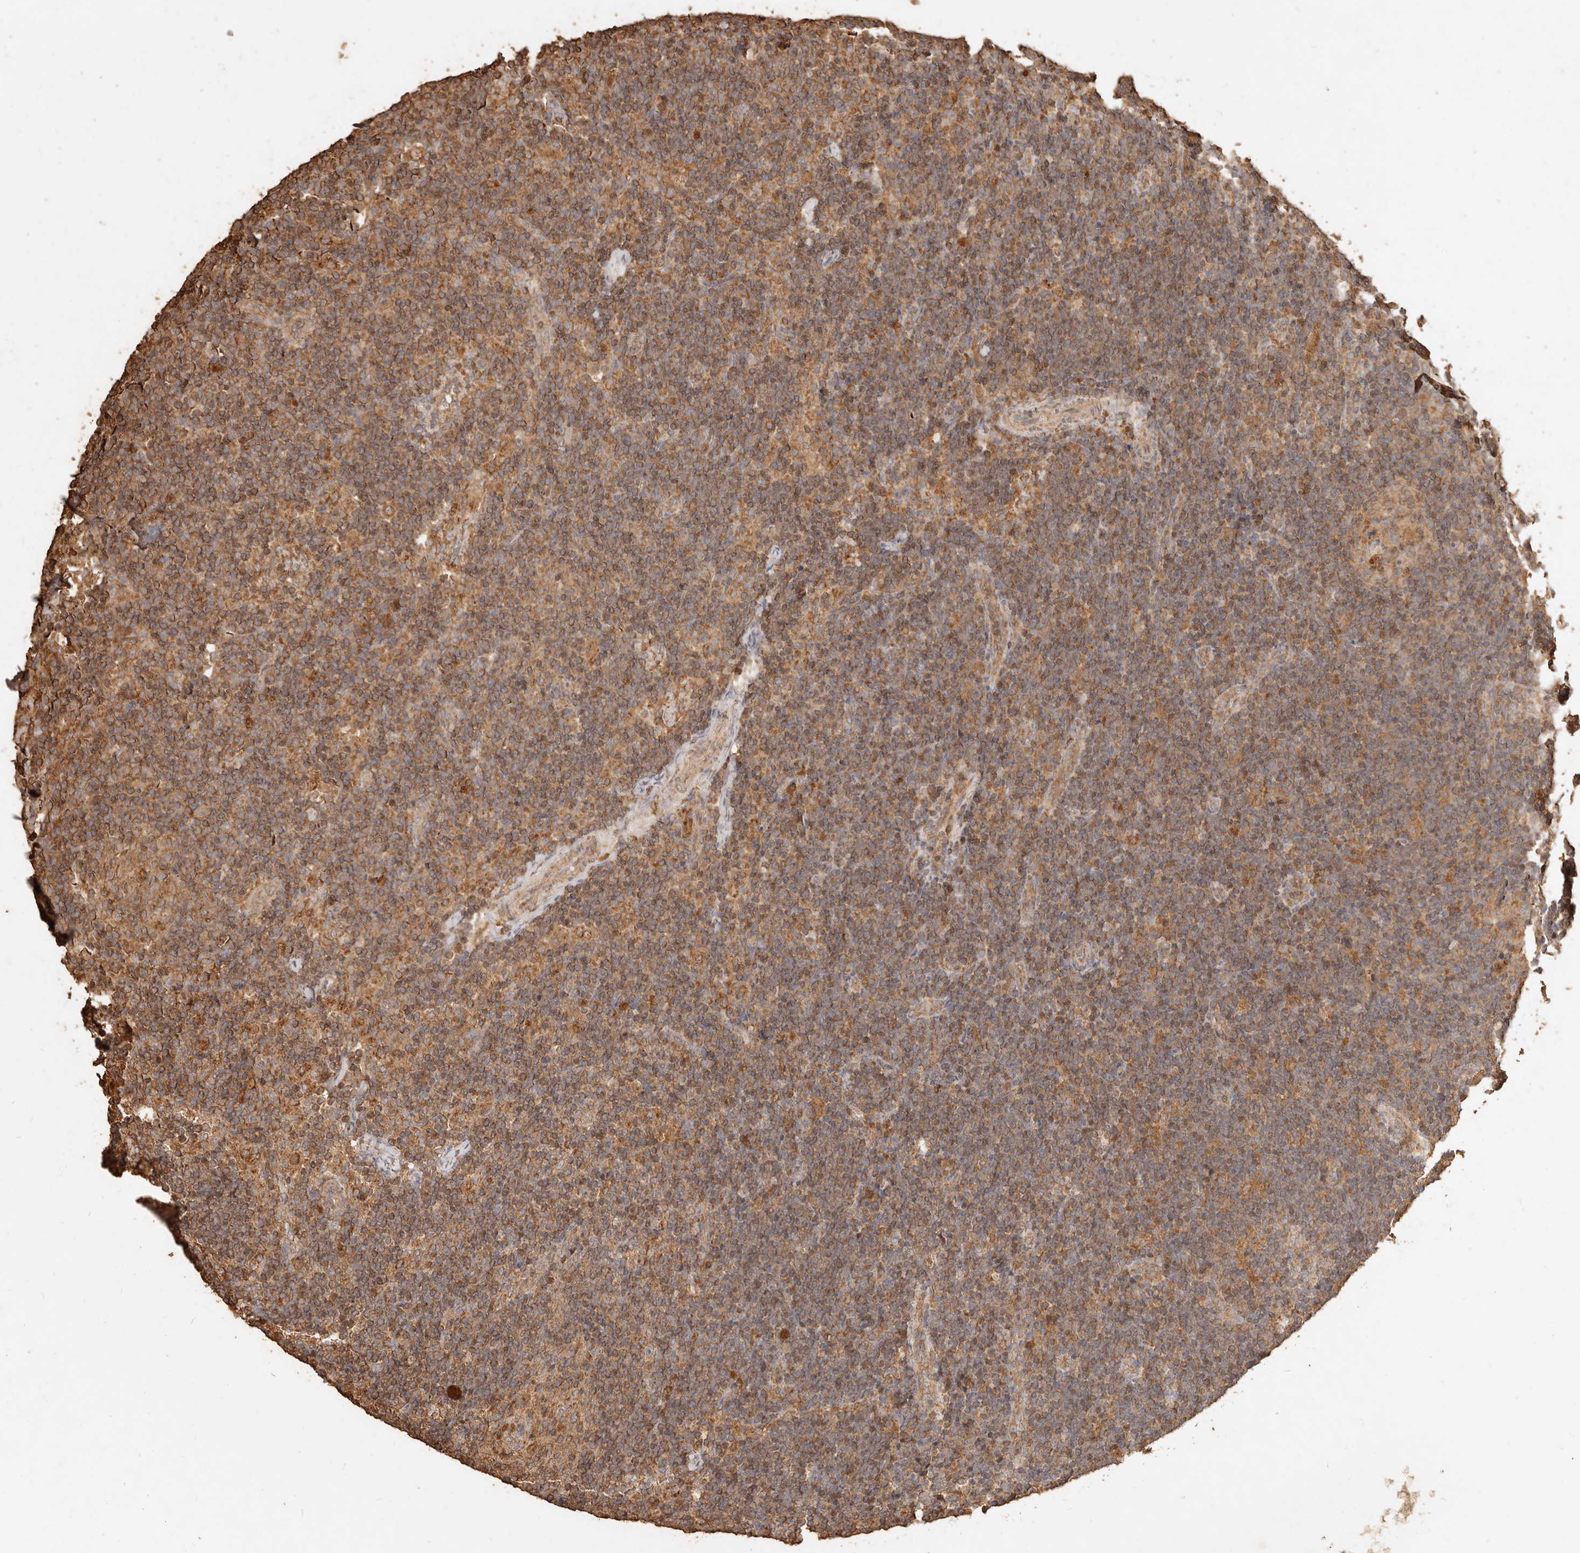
{"staining": {"intensity": "moderate", "quantity": ">75%", "location": "cytoplasmic/membranous"}, "tissue": "lymph node", "cell_type": "Germinal center cells", "image_type": "normal", "snomed": [{"axis": "morphology", "description": "Normal tissue, NOS"}, {"axis": "topography", "description": "Lymph node"}], "caption": "Germinal center cells reveal medium levels of moderate cytoplasmic/membranous positivity in approximately >75% of cells in unremarkable human lymph node.", "gene": "FAM180B", "patient": {"sex": "female", "age": 22}}